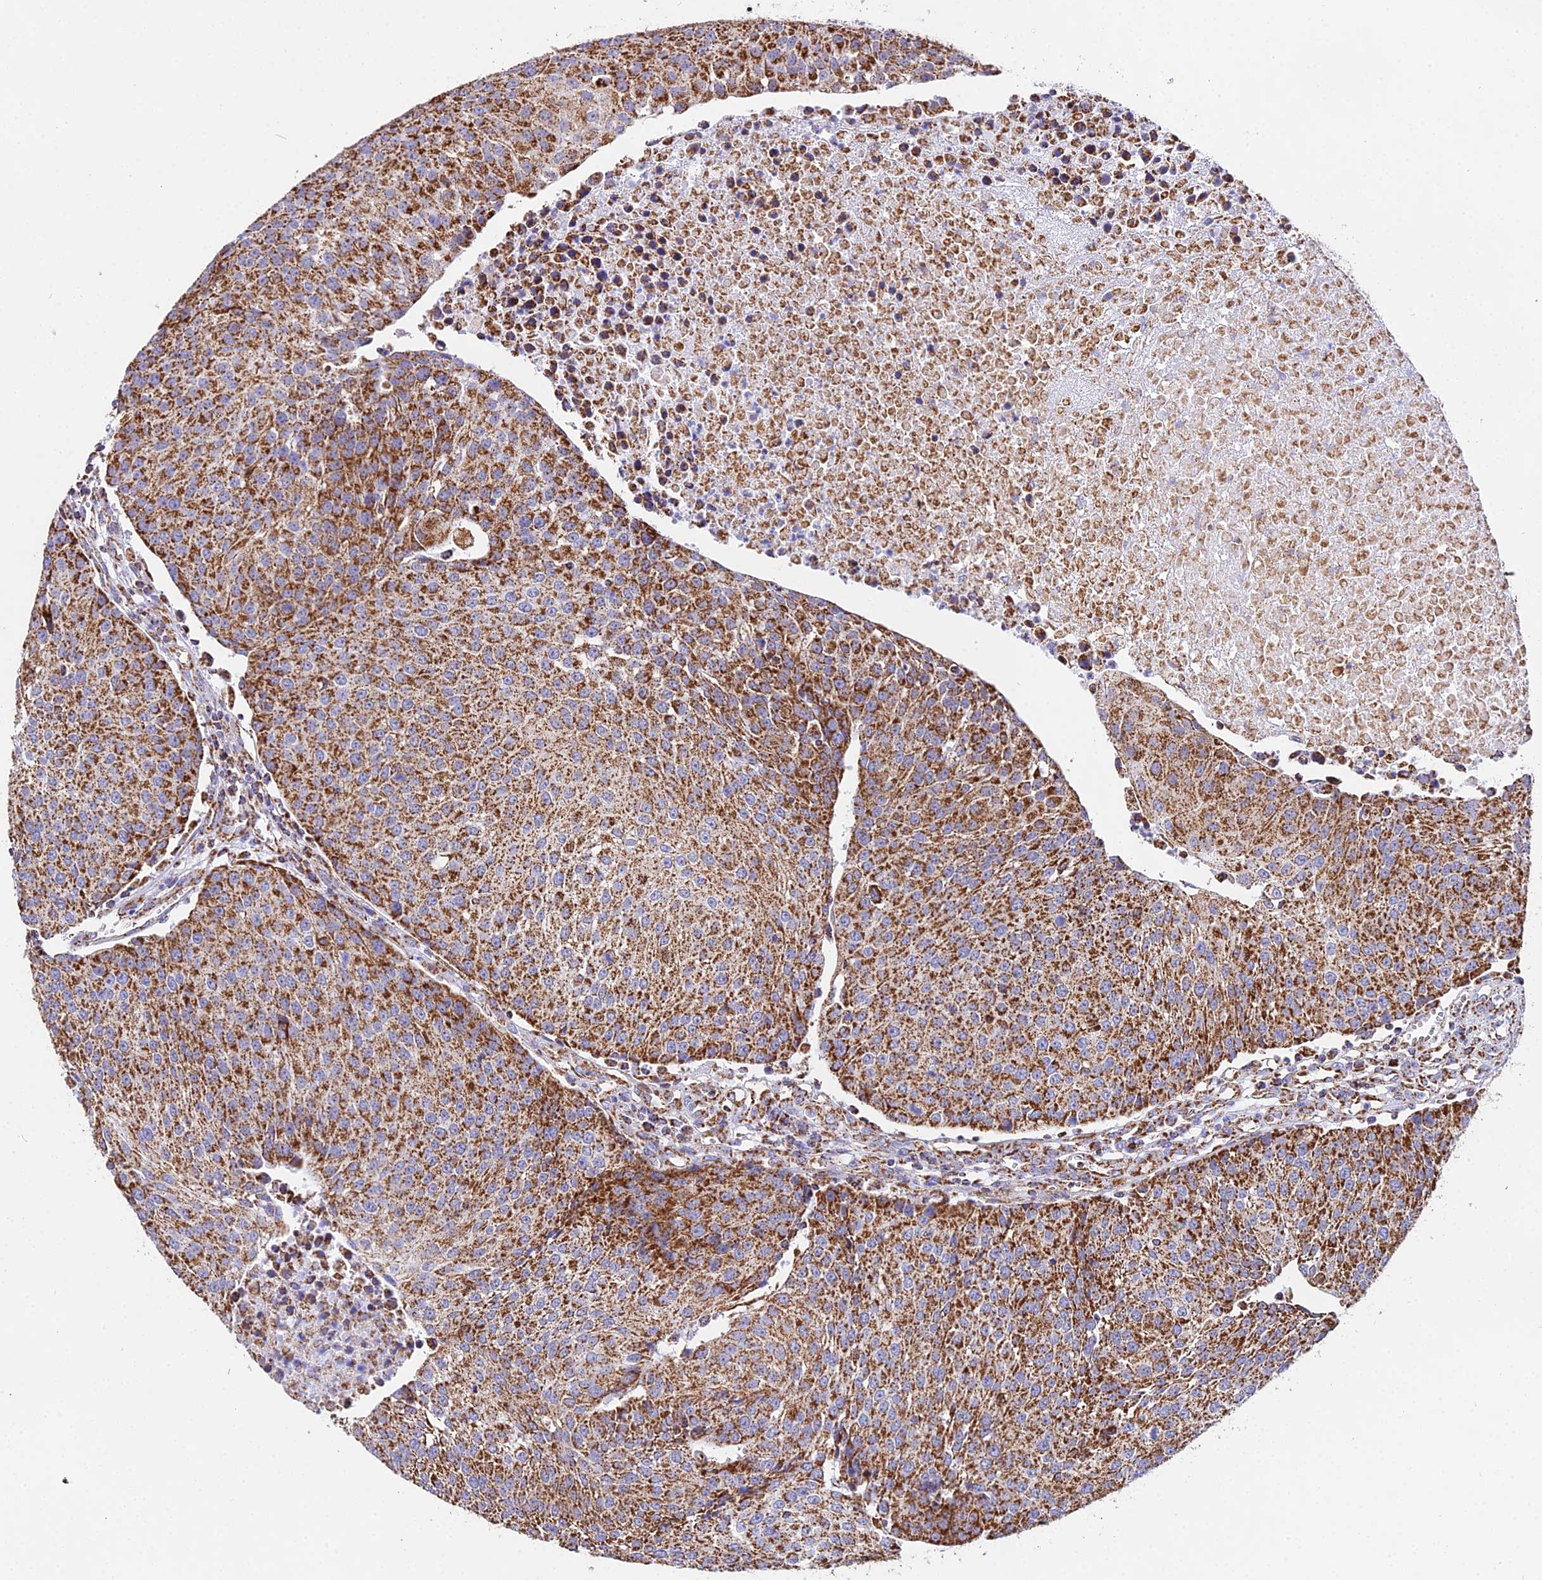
{"staining": {"intensity": "moderate", "quantity": ">75%", "location": "cytoplasmic/membranous"}, "tissue": "urothelial cancer", "cell_type": "Tumor cells", "image_type": "cancer", "snomed": [{"axis": "morphology", "description": "Urothelial carcinoma, High grade"}, {"axis": "topography", "description": "Urinary bladder"}], "caption": "DAB immunohistochemical staining of human urothelial cancer displays moderate cytoplasmic/membranous protein positivity in approximately >75% of tumor cells.", "gene": "ATP5PD", "patient": {"sex": "female", "age": 85}}